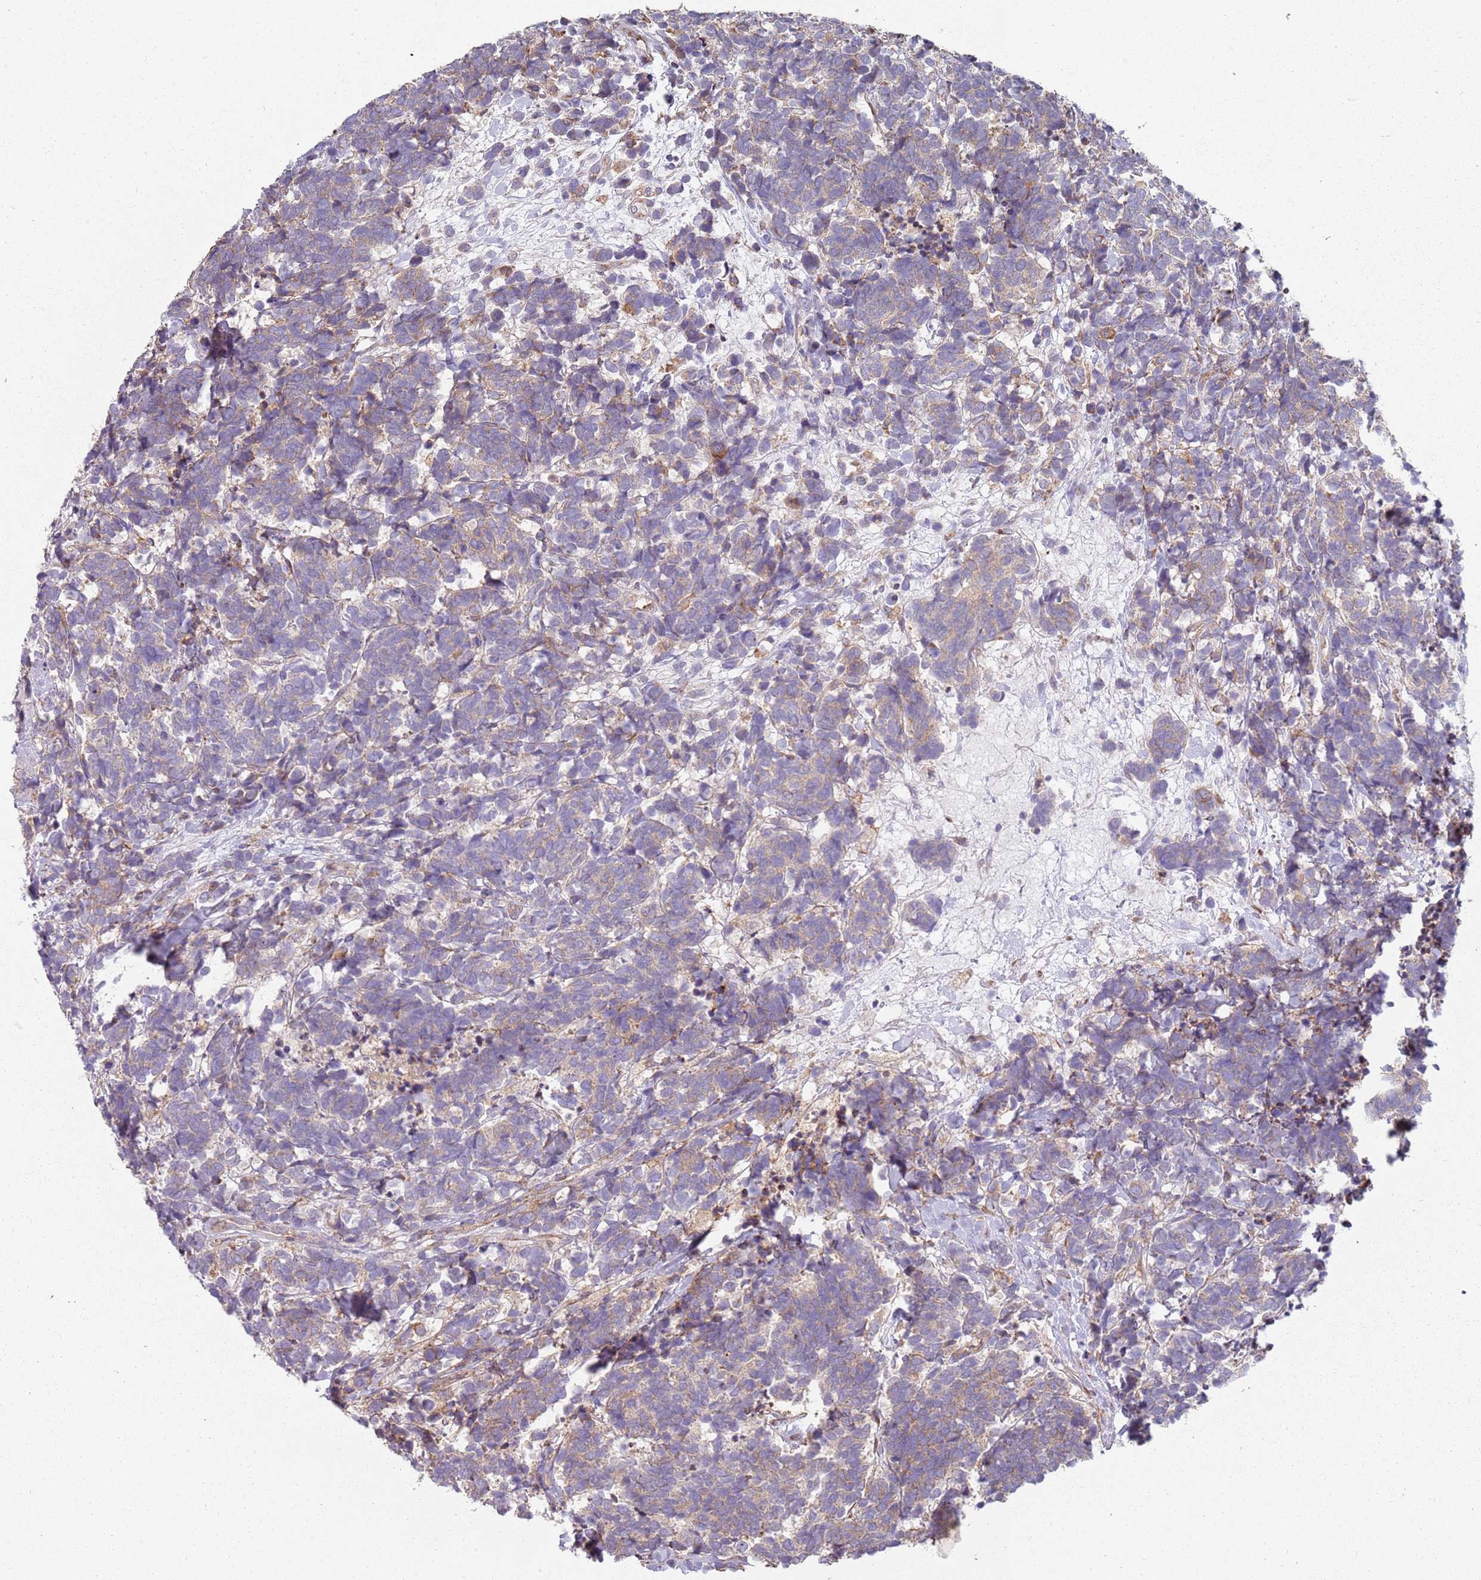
{"staining": {"intensity": "weak", "quantity": "25%-75%", "location": "cytoplasmic/membranous"}, "tissue": "carcinoid", "cell_type": "Tumor cells", "image_type": "cancer", "snomed": [{"axis": "morphology", "description": "Carcinoma, NOS"}, {"axis": "morphology", "description": "Carcinoid, malignant, NOS"}, {"axis": "topography", "description": "Prostate"}], "caption": "Immunohistochemical staining of malignant carcinoid reveals weak cytoplasmic/membranous protein expression in approximately 25%-75% of tumor cells.", "gene": "SPATA2", "patient": {"sex": "male", "age": 57}}